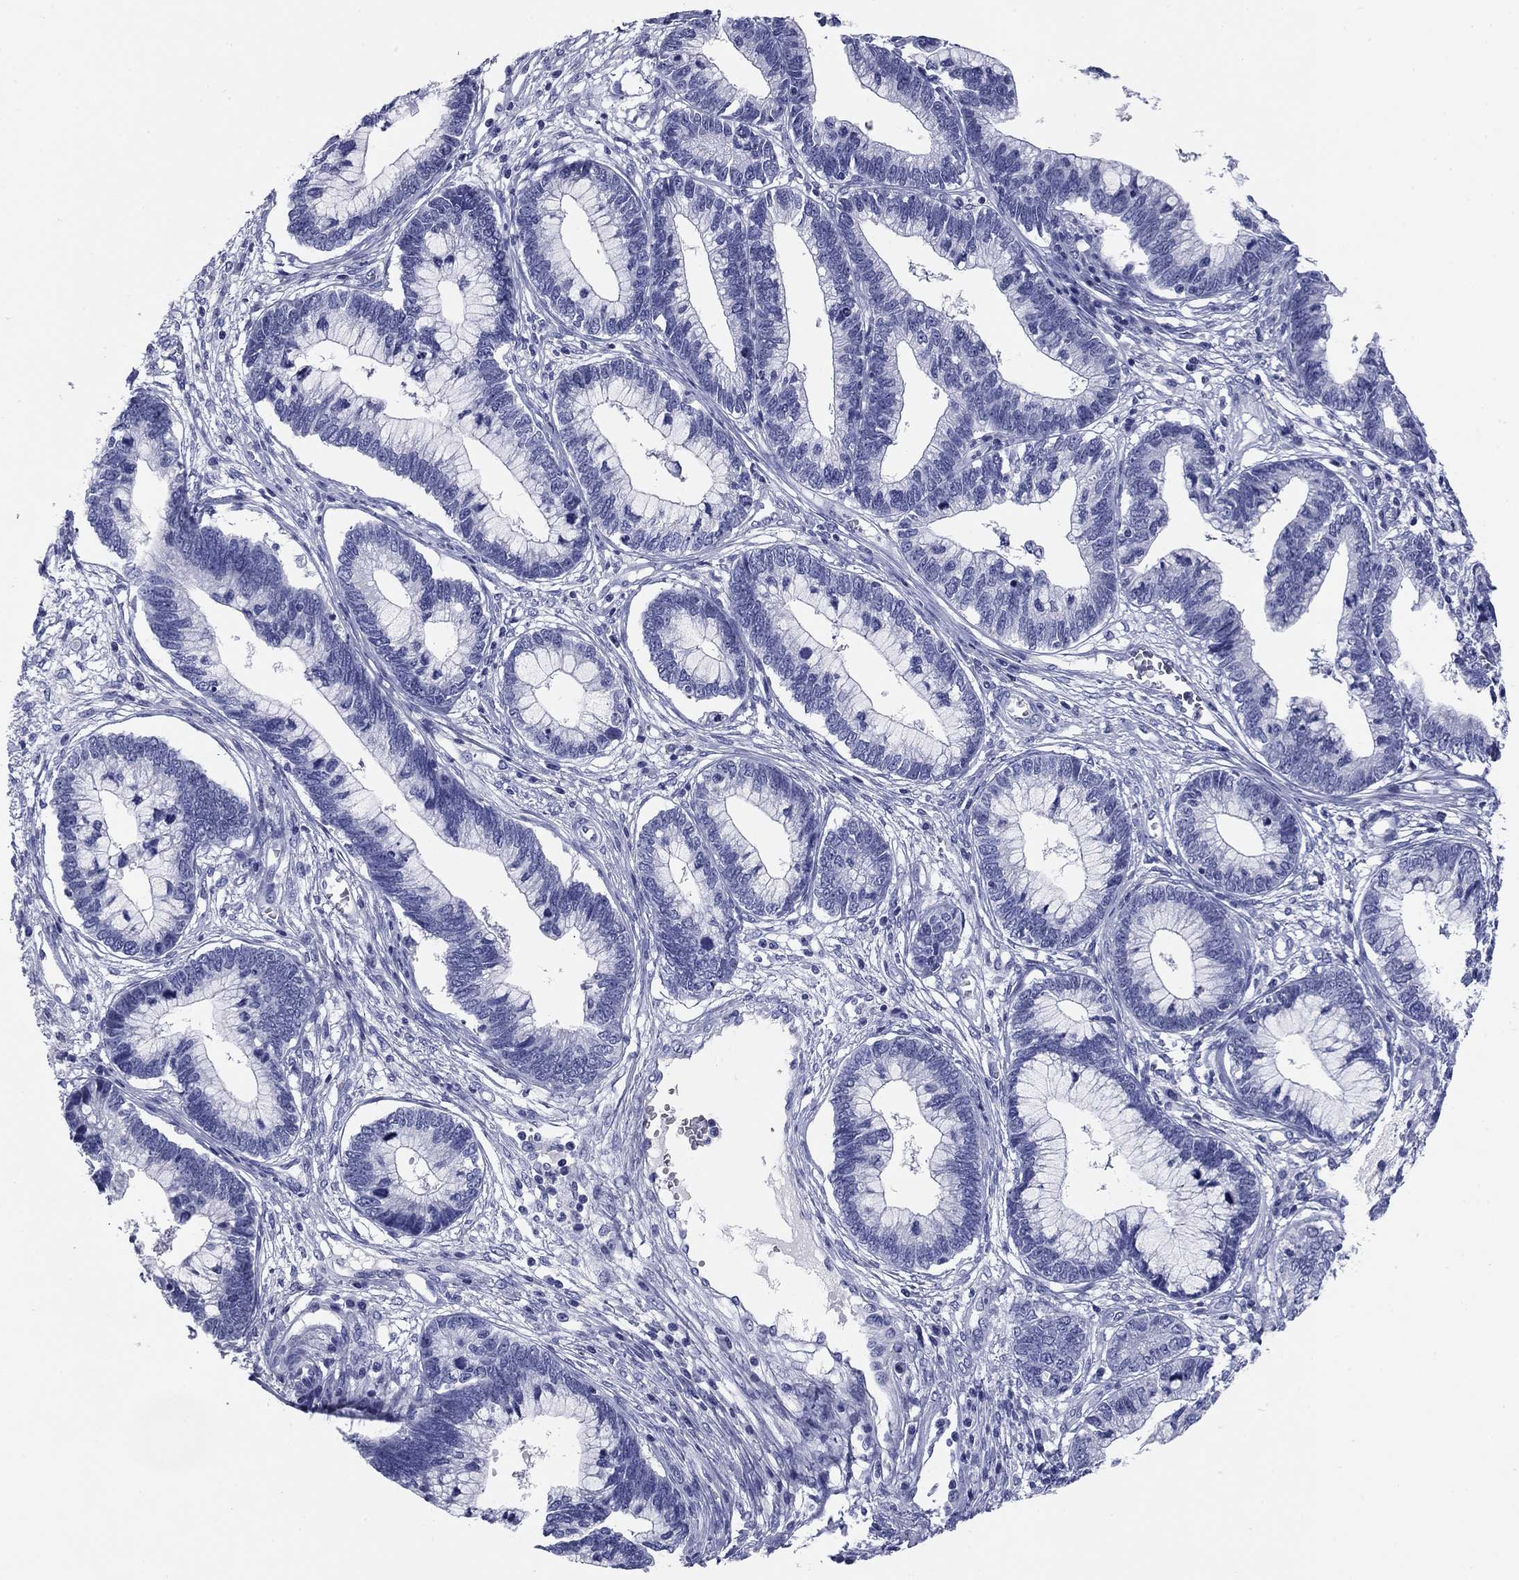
{"staining": {"intensity": "negative", "quantity": "none", "location": "none"}, "tissue": "cervical cancer", "cell_type": "Tumor cells", "image_type": "cancer", "snomed": [{"axis": "morphology", "description": "Adenocarcinoma, NOS"}, {"axis": "topography", "description": "Cervix"}], "caption": "Tumor cells show no significant protein staining in cervical cancer.", "gene": "KCNH1", "patient": {"sex": "female", "age": 44}}